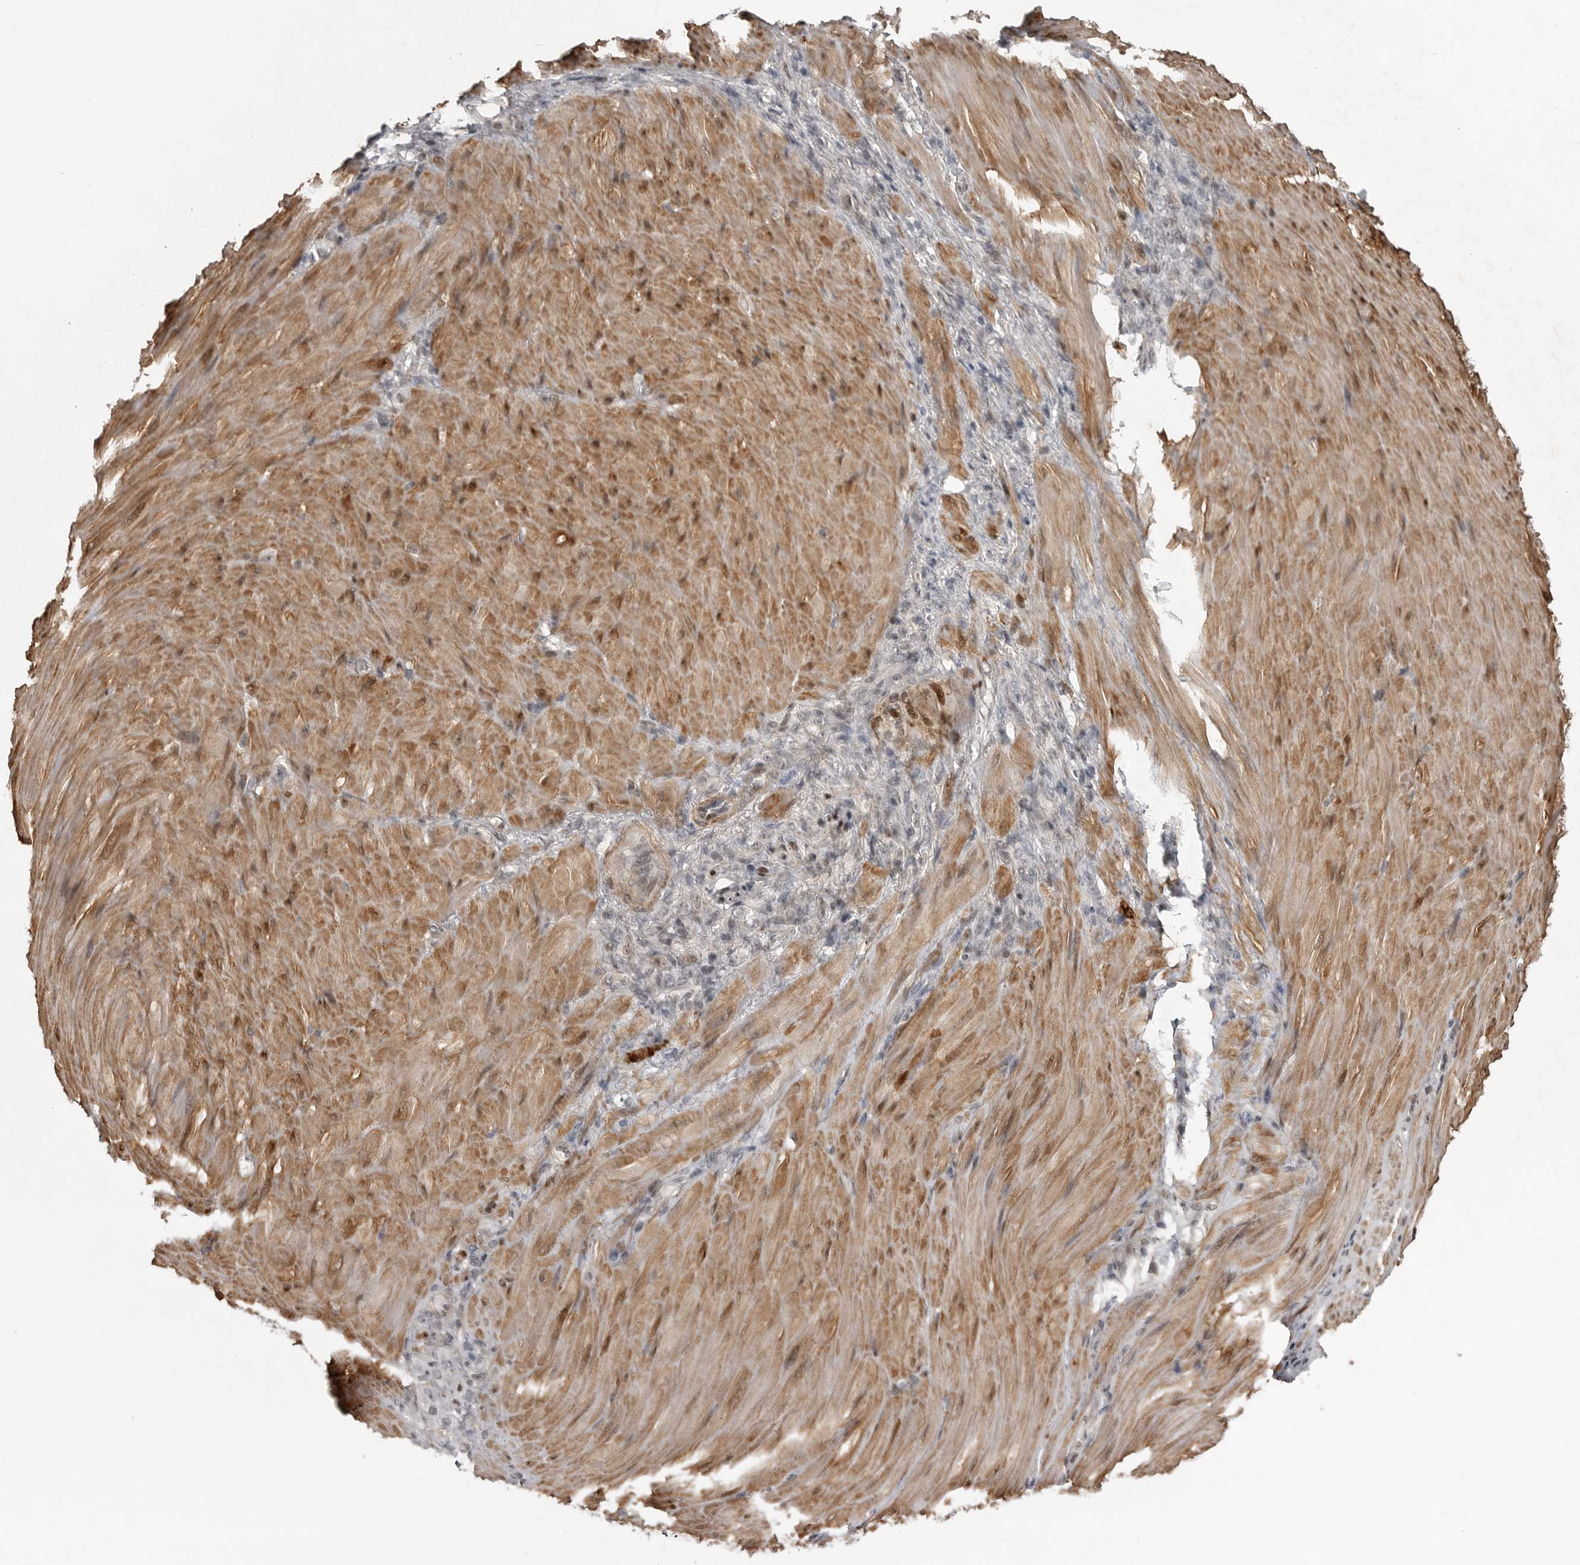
{"staining": {"intensity": "negative", "quantity": "none", "location": "none"}, "tissue": "stomach cancer", "cell_type": "Tumor cells", "image_type": "cancer", "snomed": [{"axis": "morphology", "description": "Normal tissue, NOS"}, {"axis": "morphology", "description": "Adenocarcinoma, NOS"}, {"axis": "topography", "description": "Stomach"}], "caption": "Micrograph shows no protein positivity in tumor cells of stomach cancer (adenocarcinoma) tissue.", "gene": "HMGN3", "patient": {"sex": "male", "age": 82}}